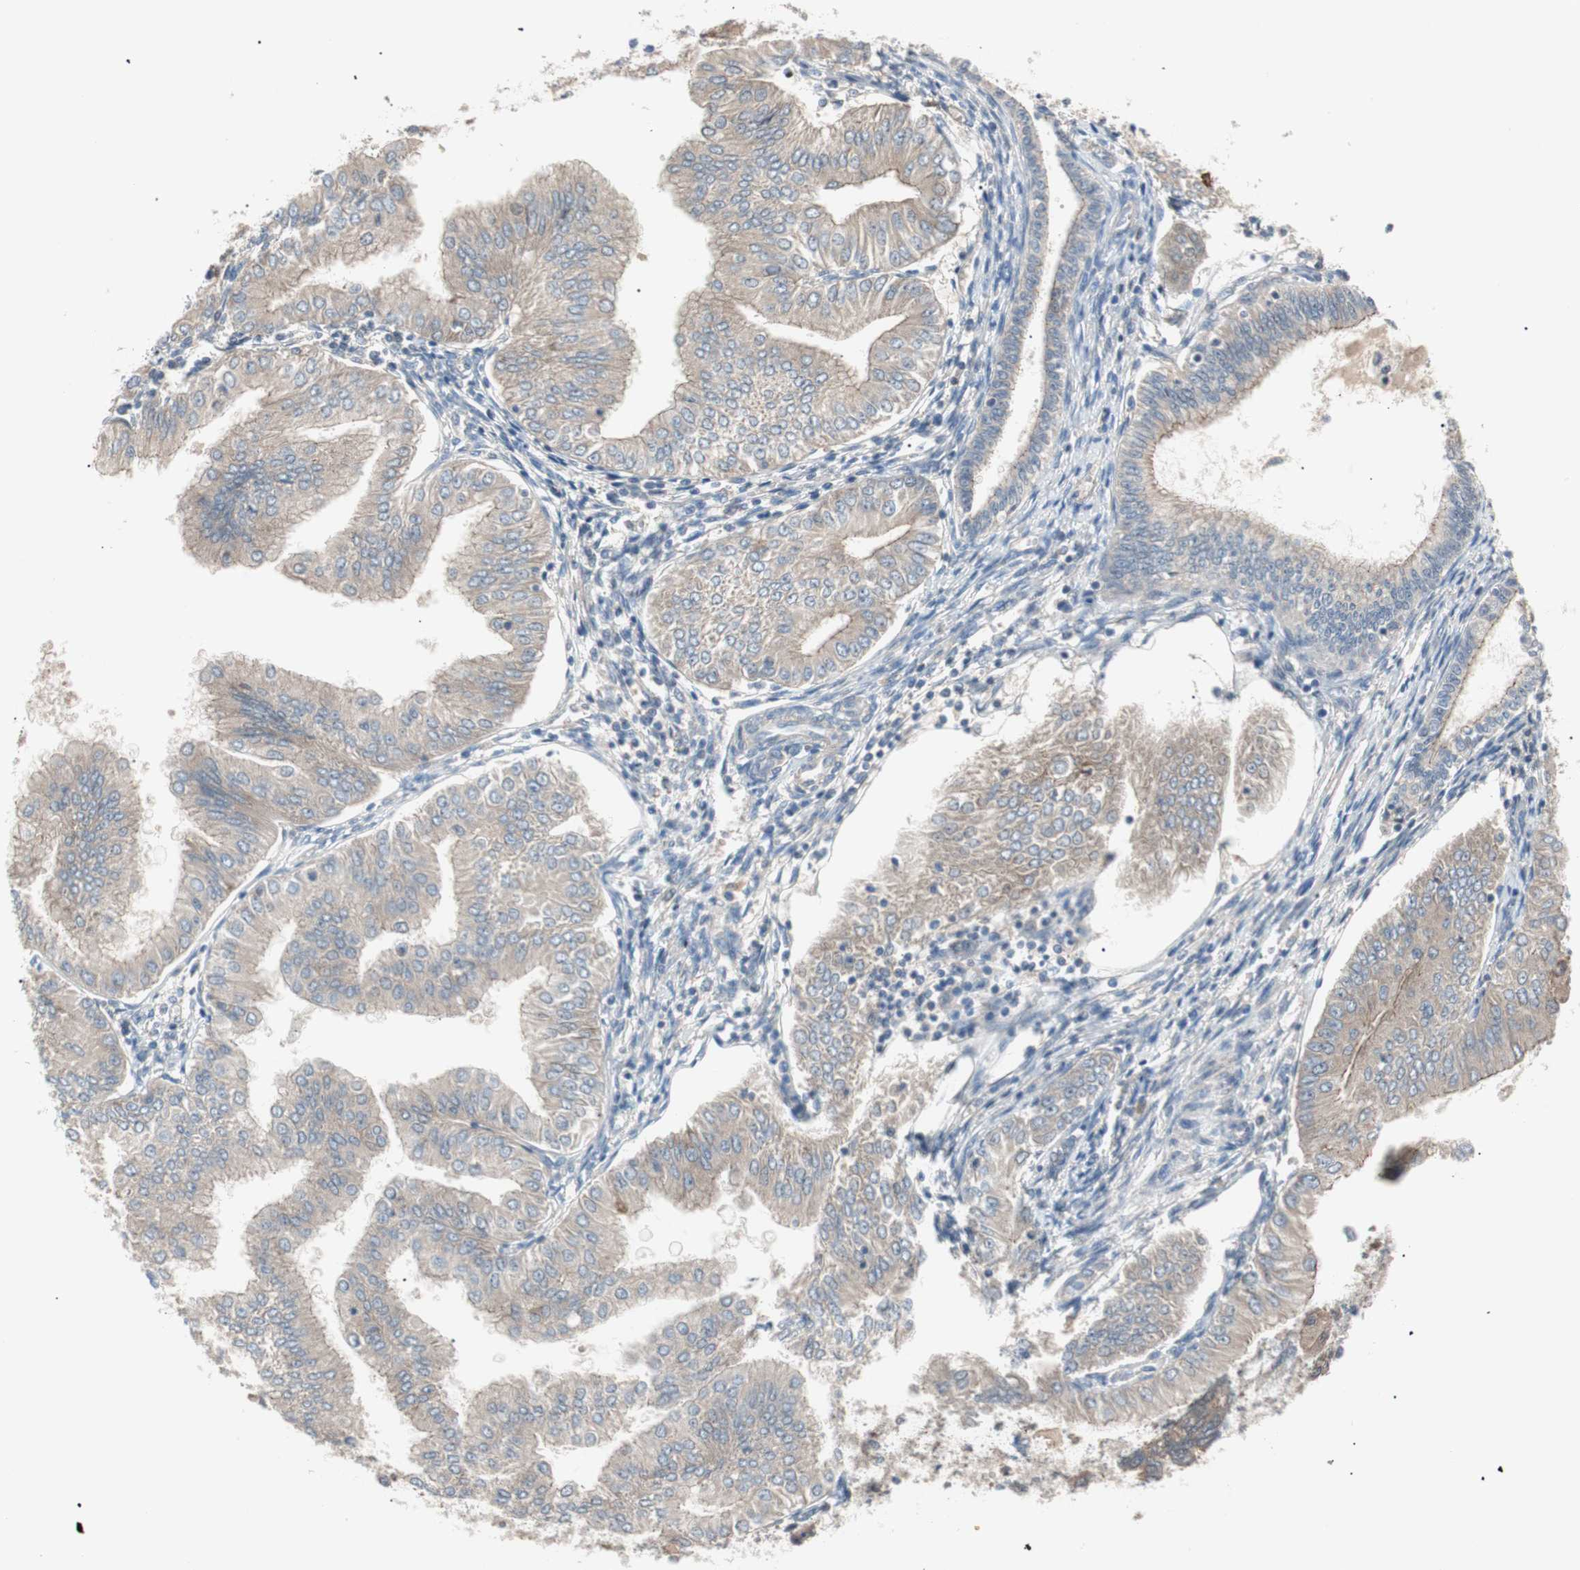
{"staining": {"intensity": "weak", "quantity": ">75%", "location": "cytoplasmic/membranous"}, "tissue": "endometrial cancer", "cell_type": "Tumor cells", "image_type": "cancer", "snomed": [{"axis": "morphology", "description": "Adenocarcinoma, NOS"}, {"axis": "topography", "description": "Endometrium"}], "caption": "Protein positivity by immunohistochemistry exhibits weak cytoplasmic/membranous positivity in about >75% of tumor cells in endometrial cancer.", "gene": "PCK1", "patient": {"sex": "female", "age": 53}}